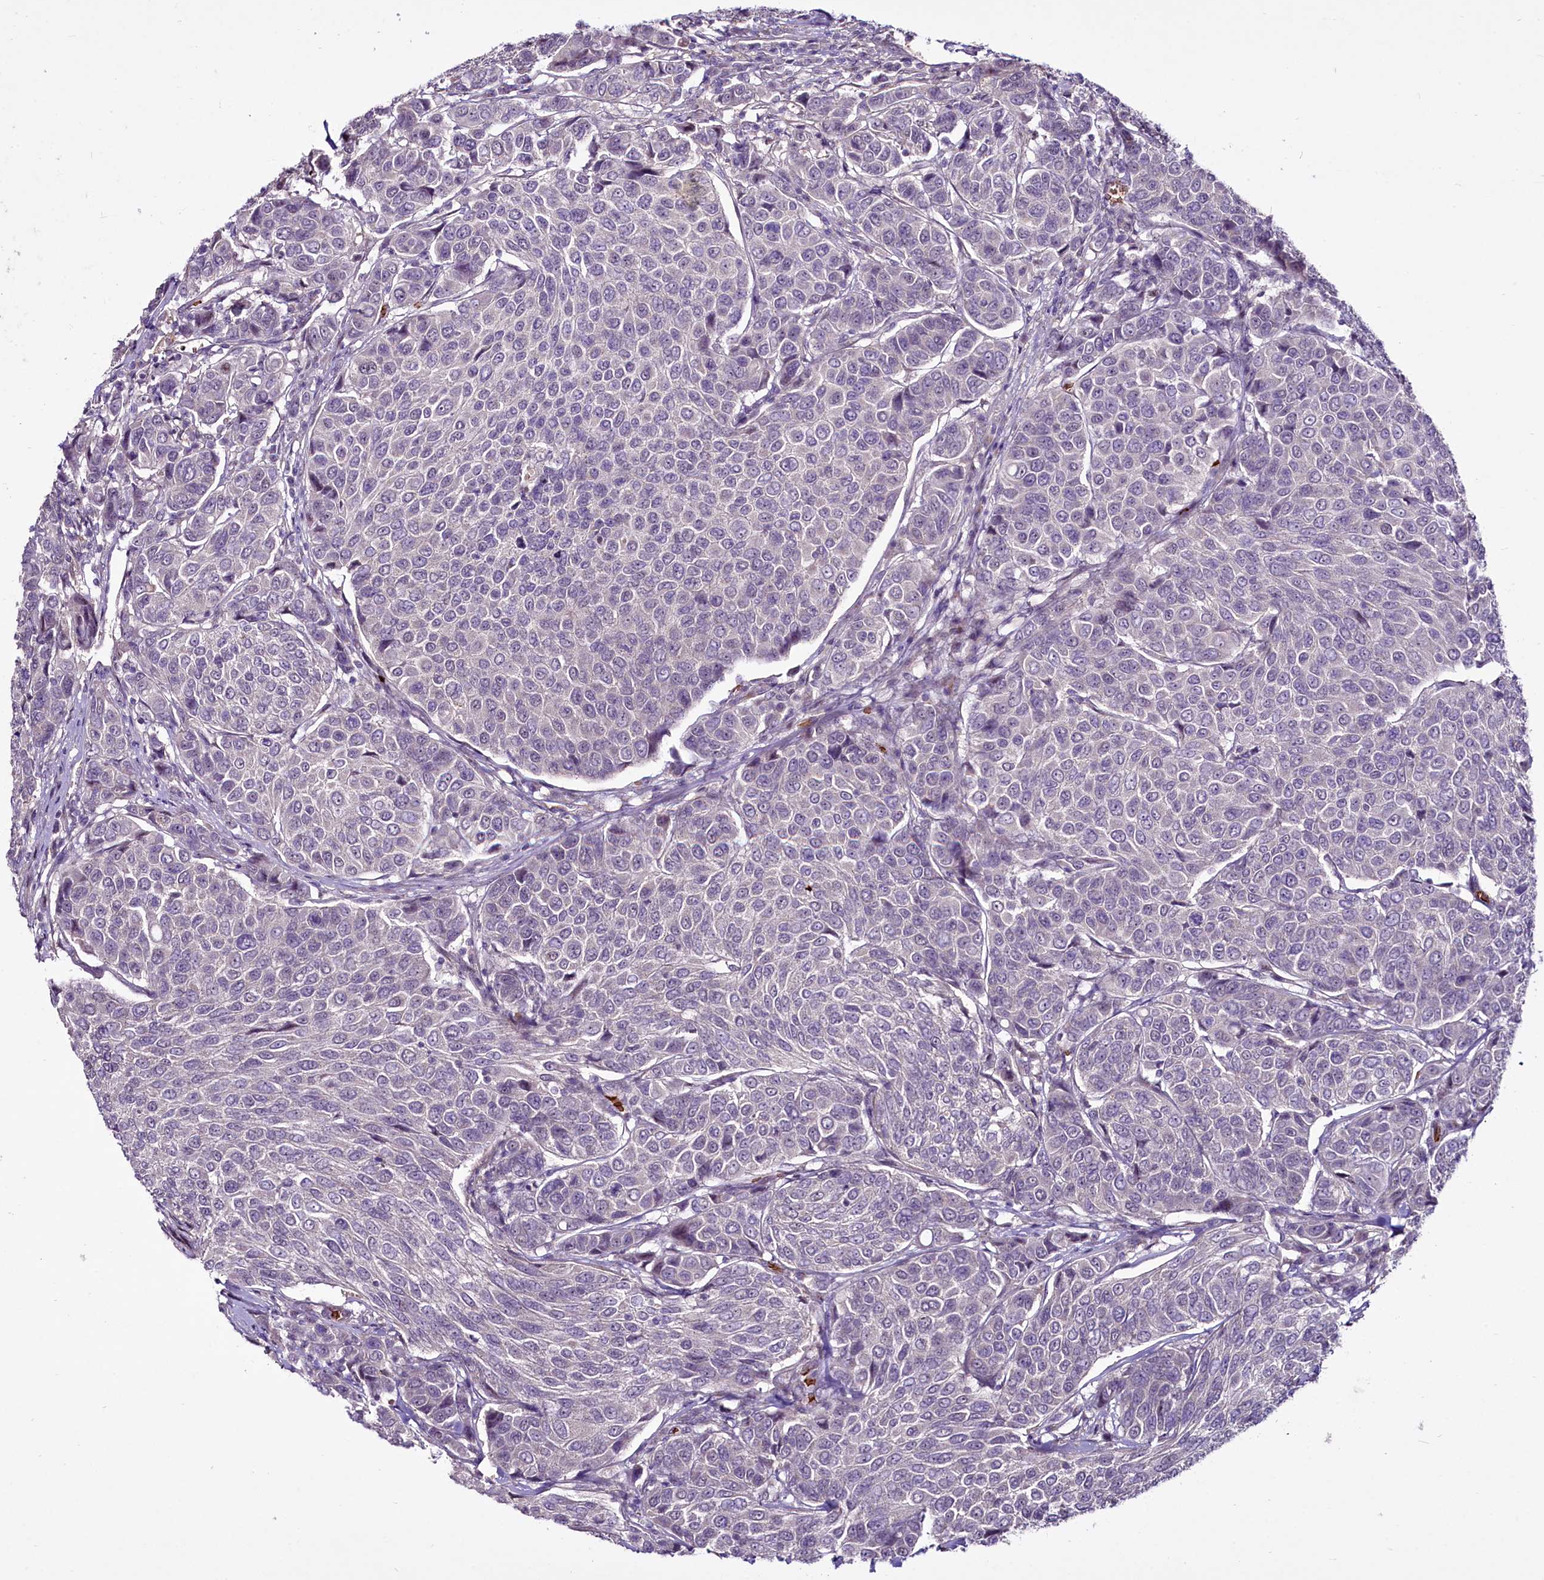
{"staining": {"intensity": "negative", "quantity": "none", "location": "none"}, "tissue": "breast cancer", "cell_type": "Tumor cells", "image_type": "cancer", "snomed": [{"axis": "morphology", "description": "Duct carcinoma"}, {"axis": "topography", "description": "Breast"}], "caption": "Immunohistochemistry (IHC) of human invasive ductal carcinoma (breast) demonstrates no positivity in tumor cells.", "gene": "SUSD3", "patient": {"sex": "female", "age": 55}}